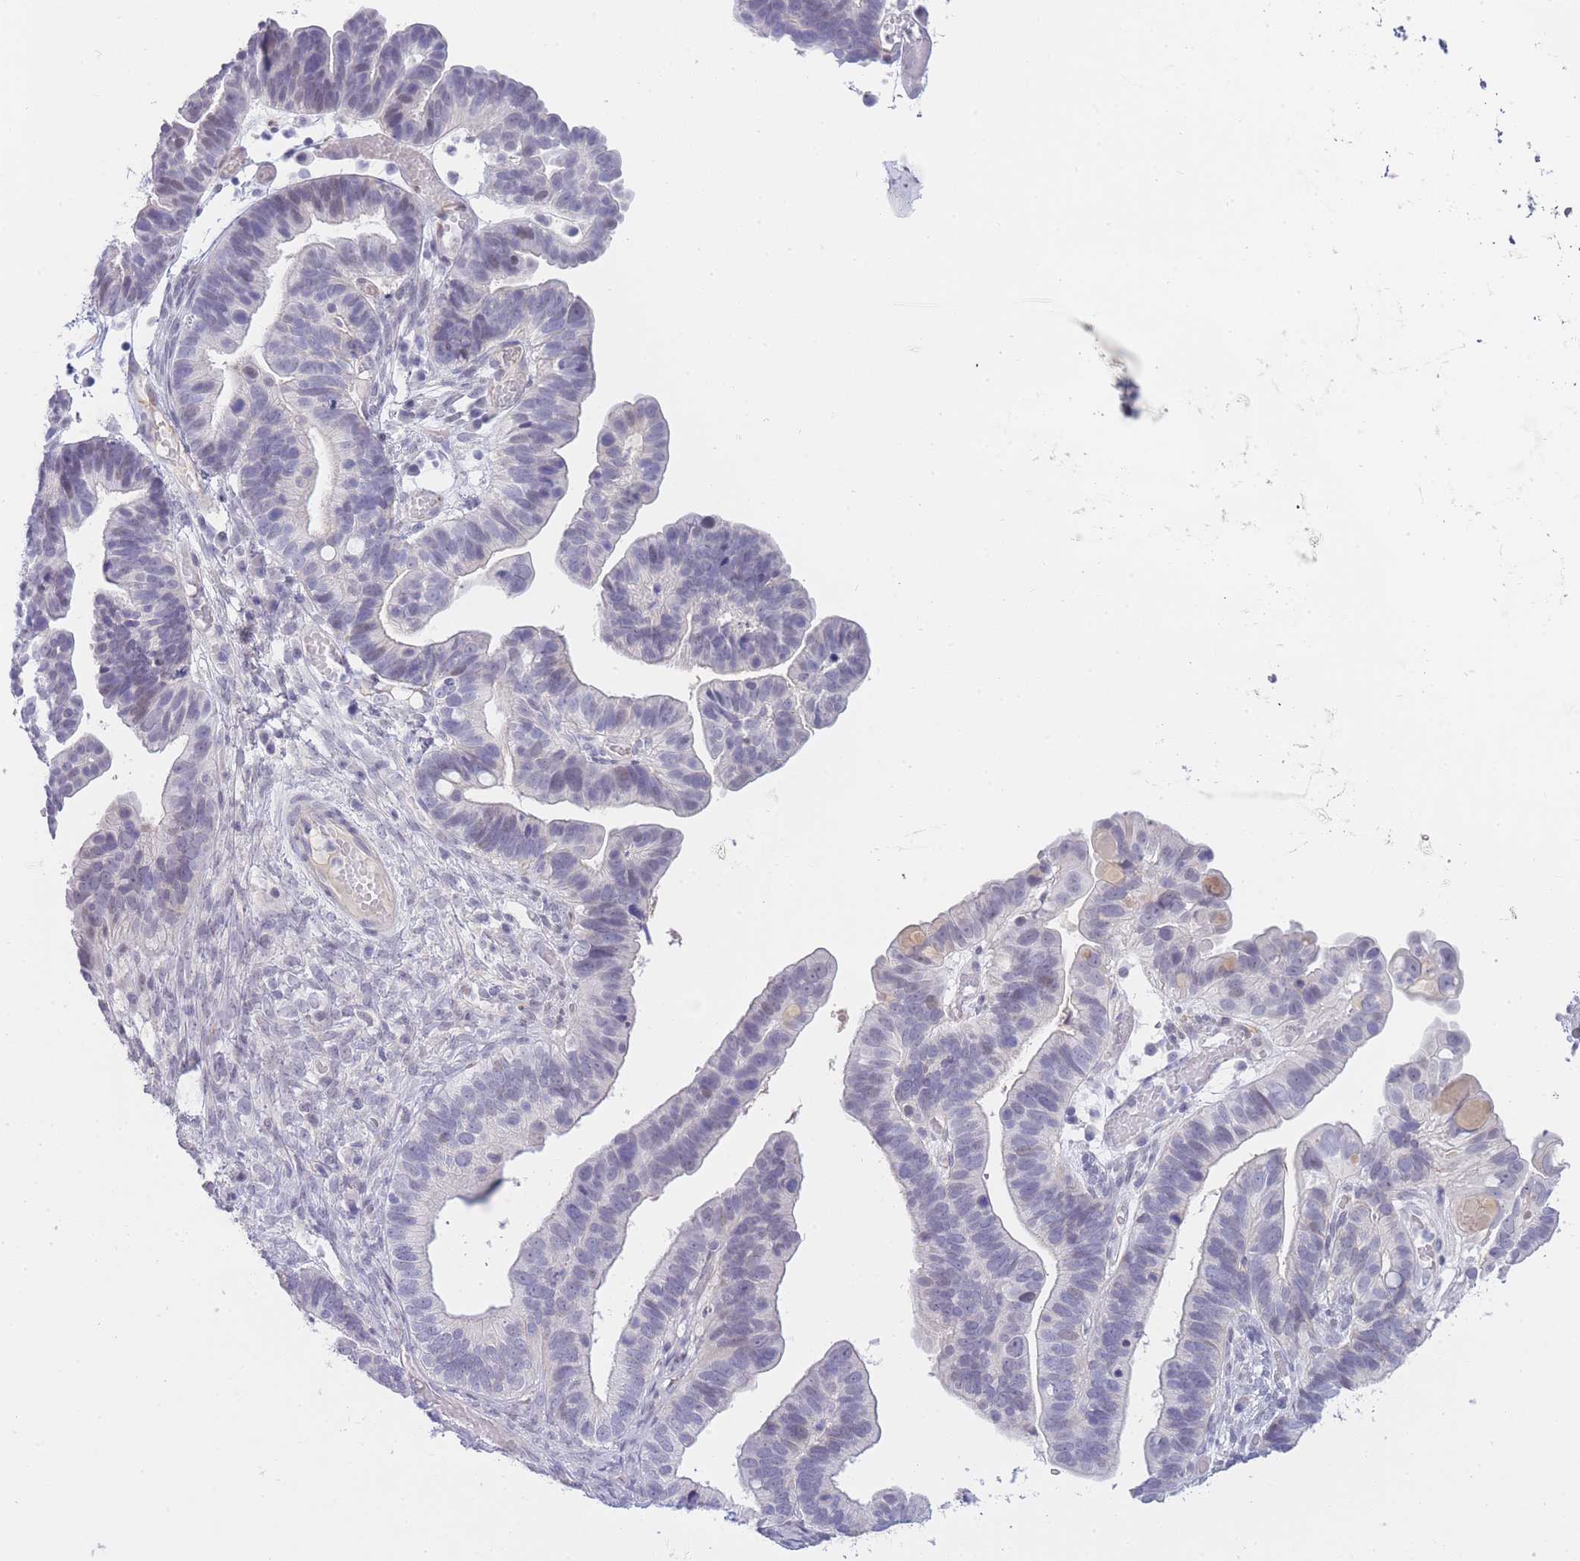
{"staining": {"intensity": "negative", "quantity": "none", "location": "none"}, "tissue": "ovarian cancer", "cell_type": "Tumor cells", "image_type": "cancer", "snomed": [{"axis": "morphology", "description": "Cystadenocarcinoma, serous, NOS"}, {"axis": "topography", "description": "Ovary"}], "caption": "There is no significant expression in tumor cells of ovarian cancer (serous cystadenocarcinoma).", "gene": "PRR23B", "patient": {"sex": "female", "age": 56}}